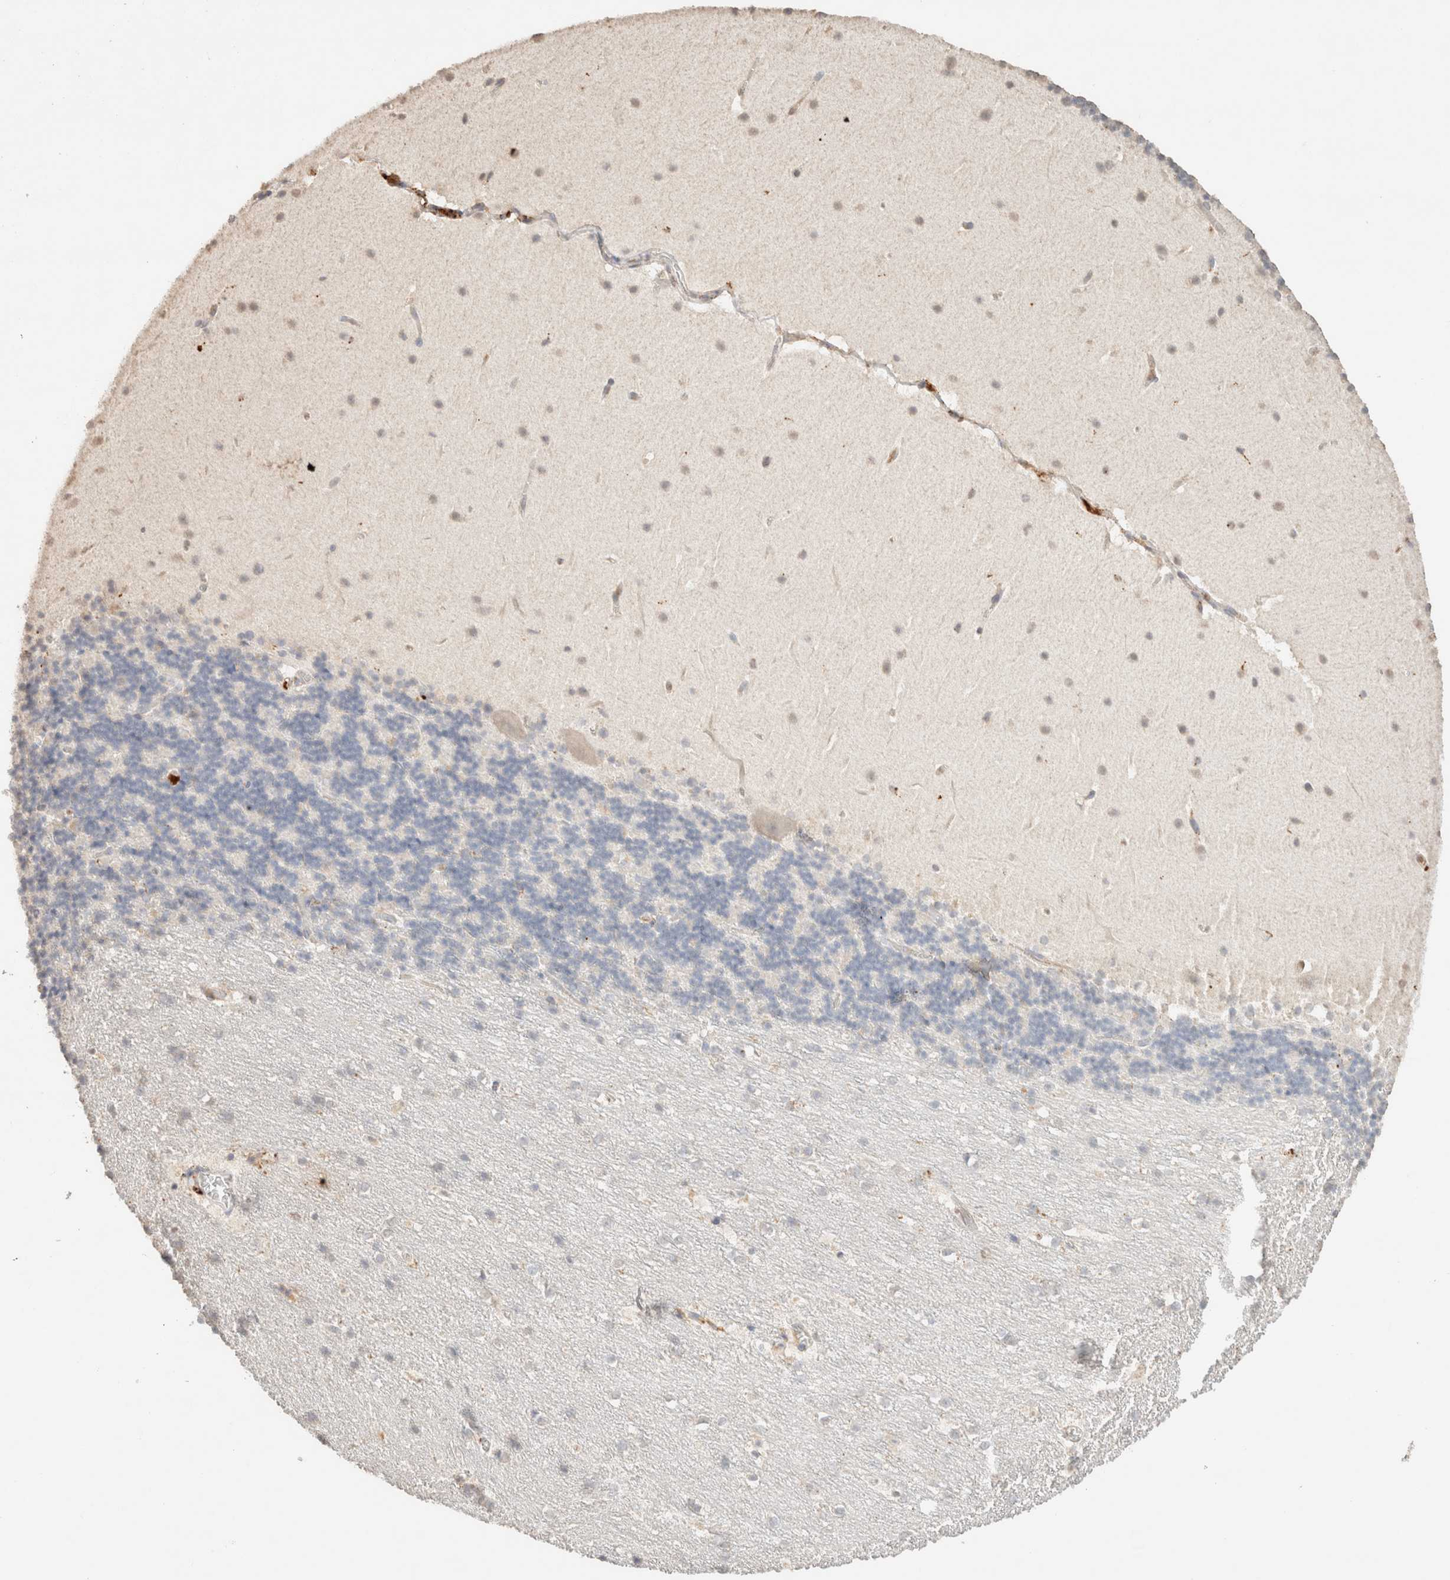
{"staining": {"intensity": "negative", "quantity": "none", "location": "none"}, "tissue": "cerebellum", "cell_type": "Cells in granular layer", "image_type": "normal", "snomed": [{"axis": "morphology", "description": "Normal tissue, NOS"}, {"axis": "topography", "description": "Cerebellum"}], "caption": "DAB (3,3'-diaminobenzidine) immunohistochemical staining of normal cerebellum exhibits no significant expression in cells in granular layer. (Stains: DAB immunohistochemistry (IHC) with hematoxylin counter stain, Microscopy: brightfield microscopy at high magnification).", "gene": "CTSC", "patient": {"sex": "female", "age": 19}}